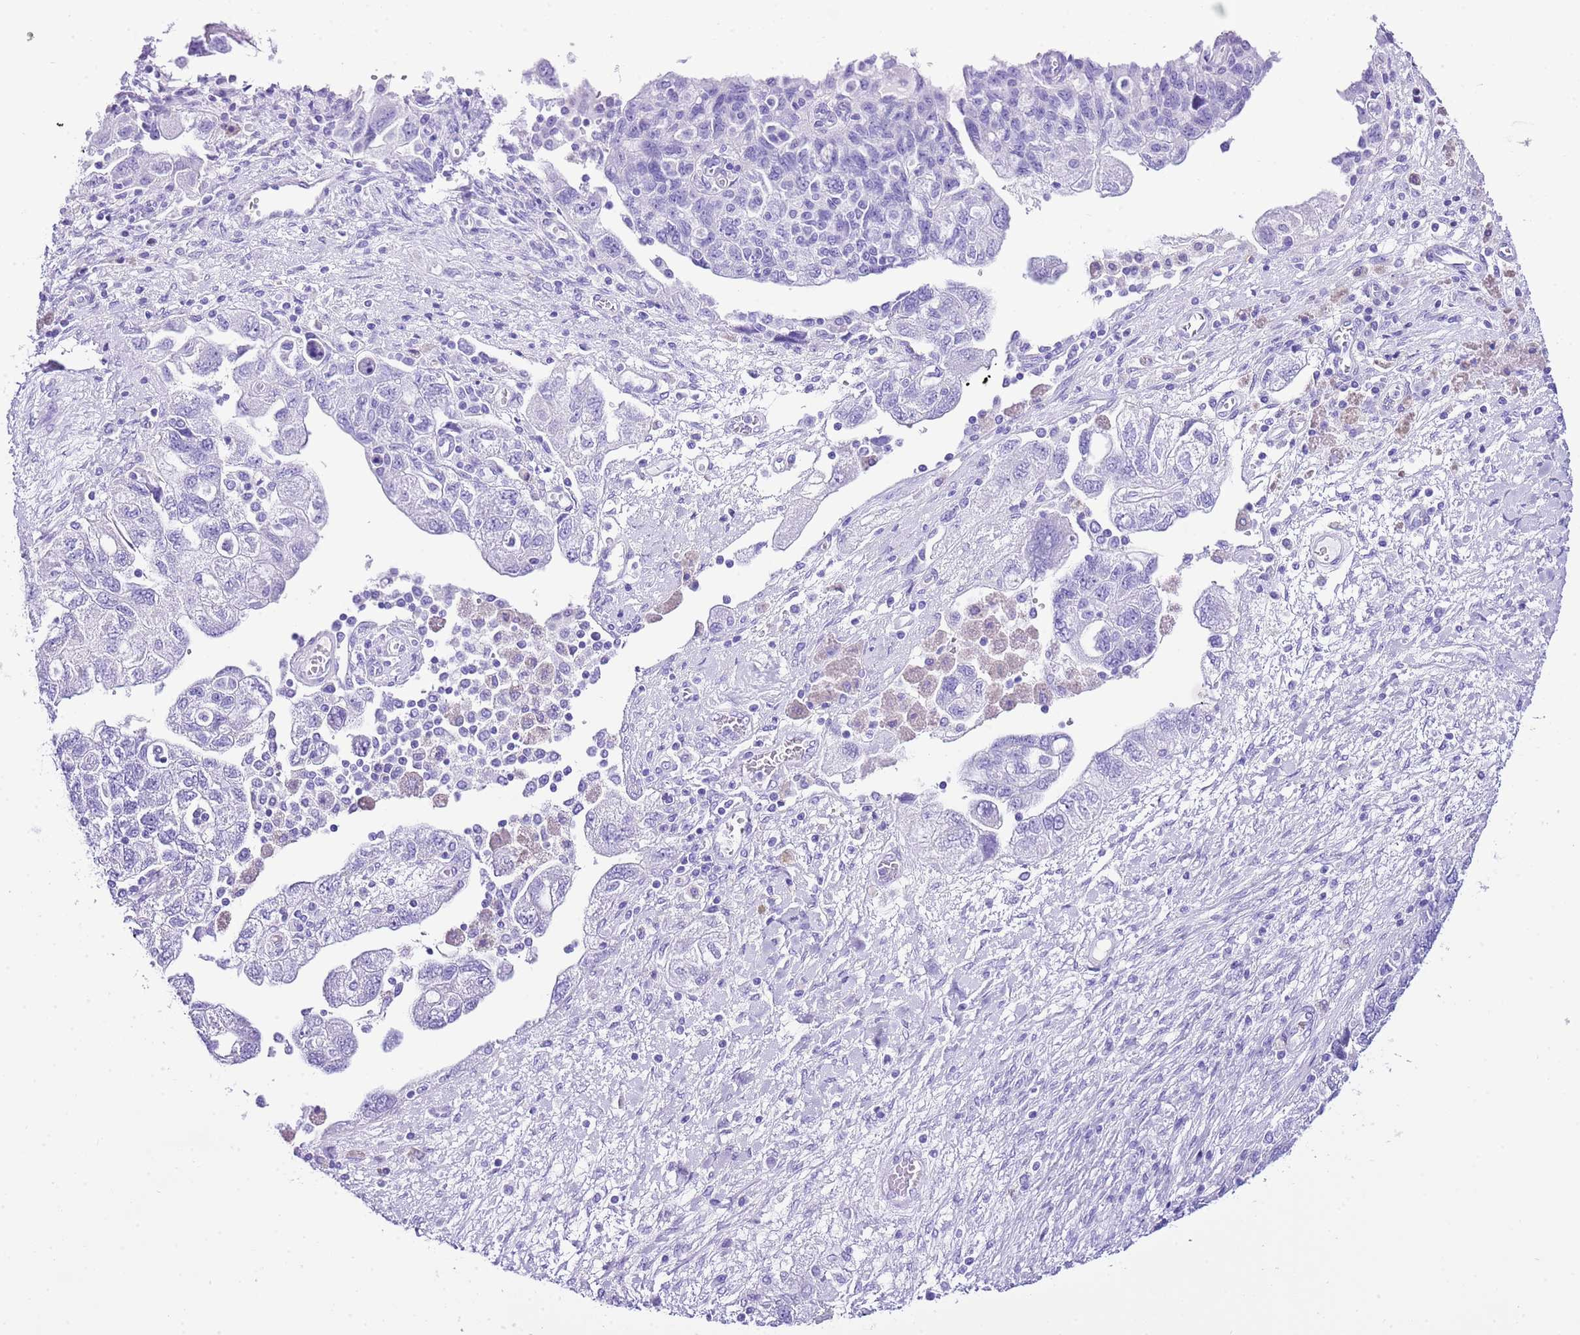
{"staining": {"intensity": "negative", "quantity": "none", "location": "none"}, "tissue": "ovarian cancer", "cell_type": "Tumor cells", "image_type": "cancer", "snomed": [{"axis": "morphology", "description": "Carcinoma, NOS"}, {"axis": "morphology", "description": "Cystadenocarcinoma, serous, NOS"}, {"axis": "topography", "description": "Ovary"}], "caption": "DAB (3,3'-diaminobenzidine) immunohistochemical staining of ovarian cancer (carcinoma) demonstrates no significant staining in tumor cells.", "gene": "KCNC1", "patient": {"sex": "female", "age": 69}}